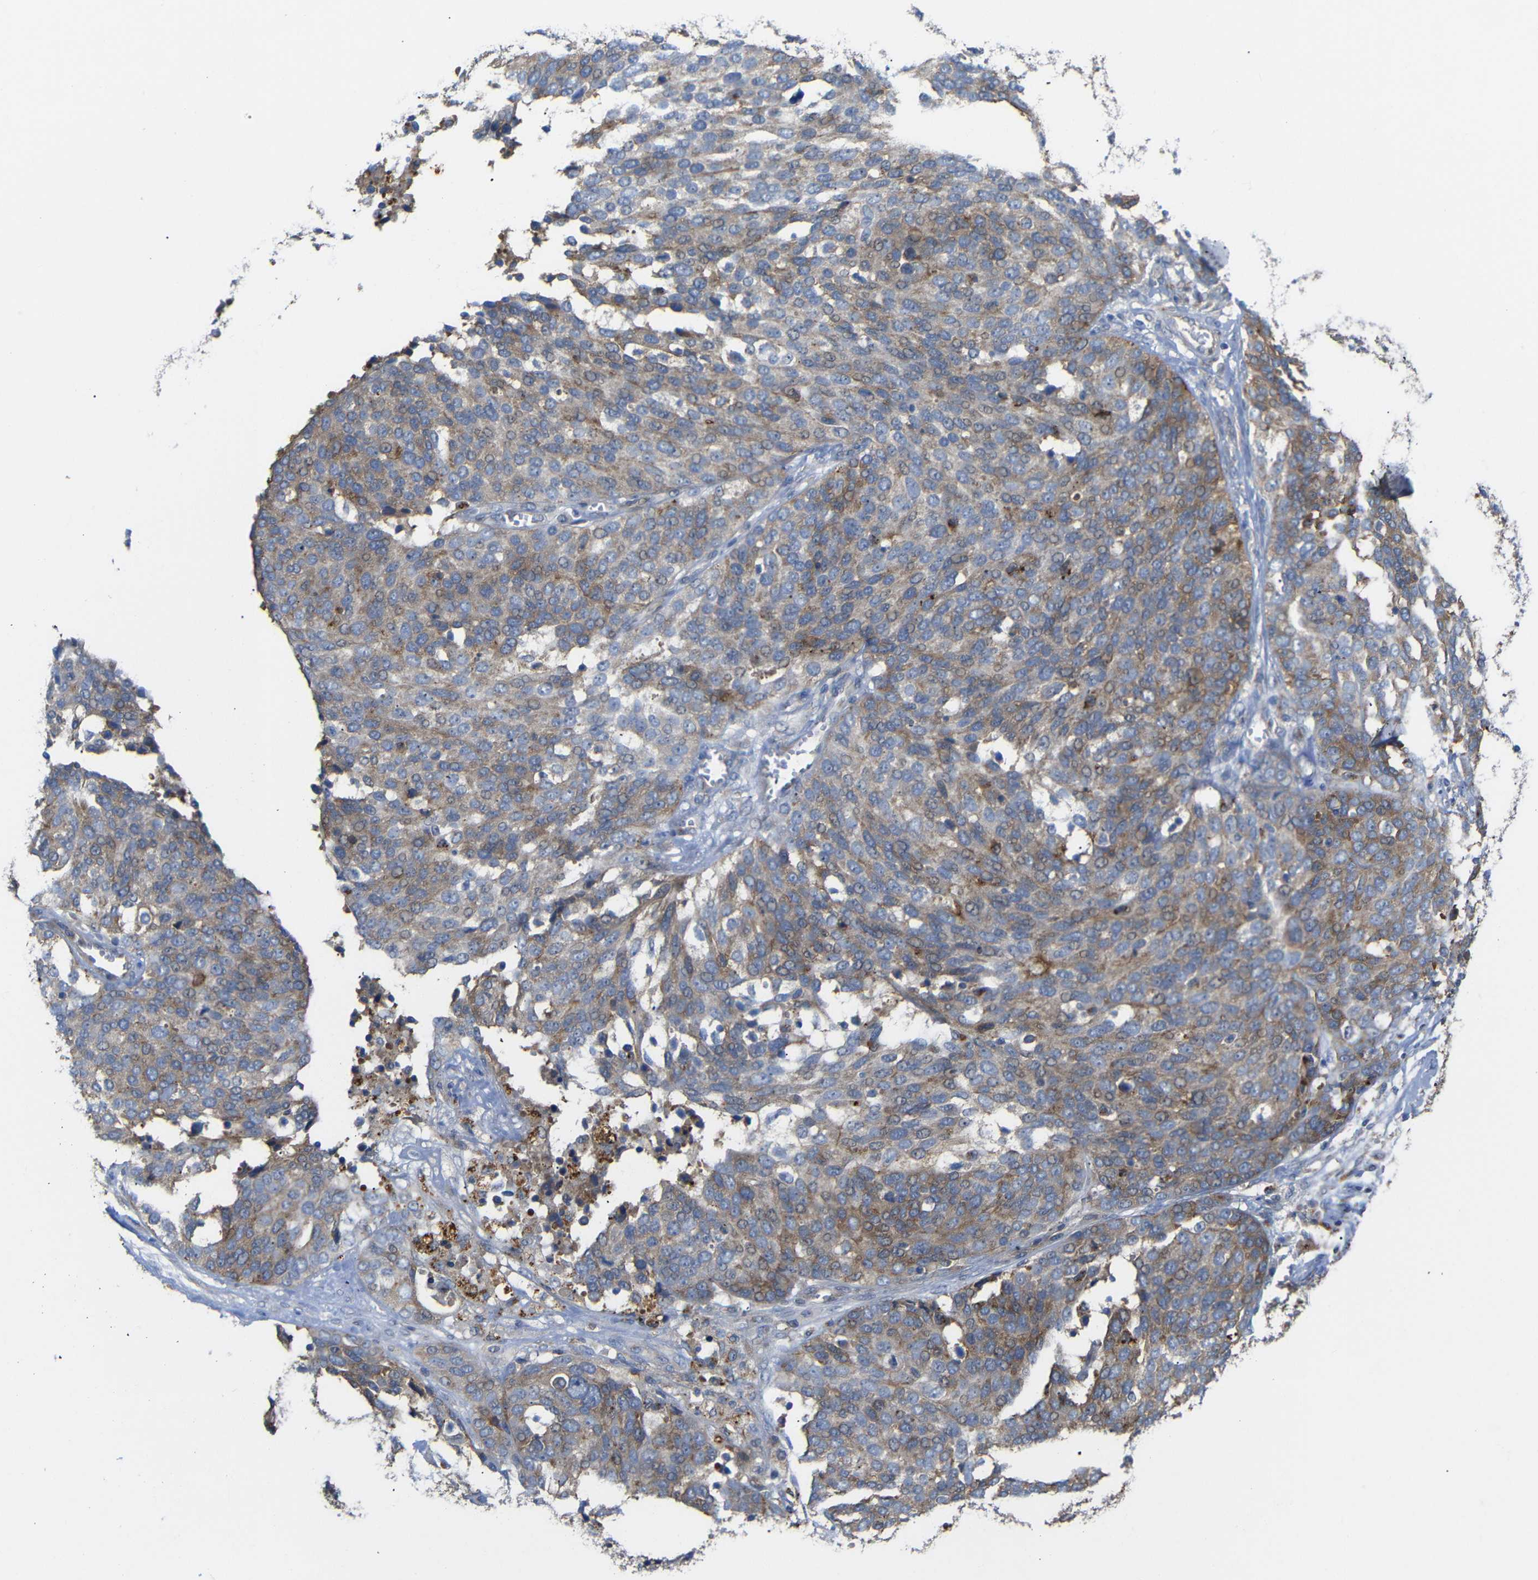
{"staining": {"intensity": "moderate", "quantity": ">75%", "location": "cytoplasmic/membranous"}, "tissue": "ovarian cancer", "cell_type": "Tumor cells", "image_type": "cancer", "snomed": [{"axis": "morphology", "description": "Cystadenocarcinoma, serous, NOS"}, {"axis": "topography", "description": "Ovary"}], "caption": "The histopathology image exhibits a brown stain indicating the presence of a protein in the cytoplasmic/membranous of tumor cells in ovarian cancer (serous cystadenocarcinoma).", "gene": "SYPL1", "patient": {"sex": "female", "age": 44}}